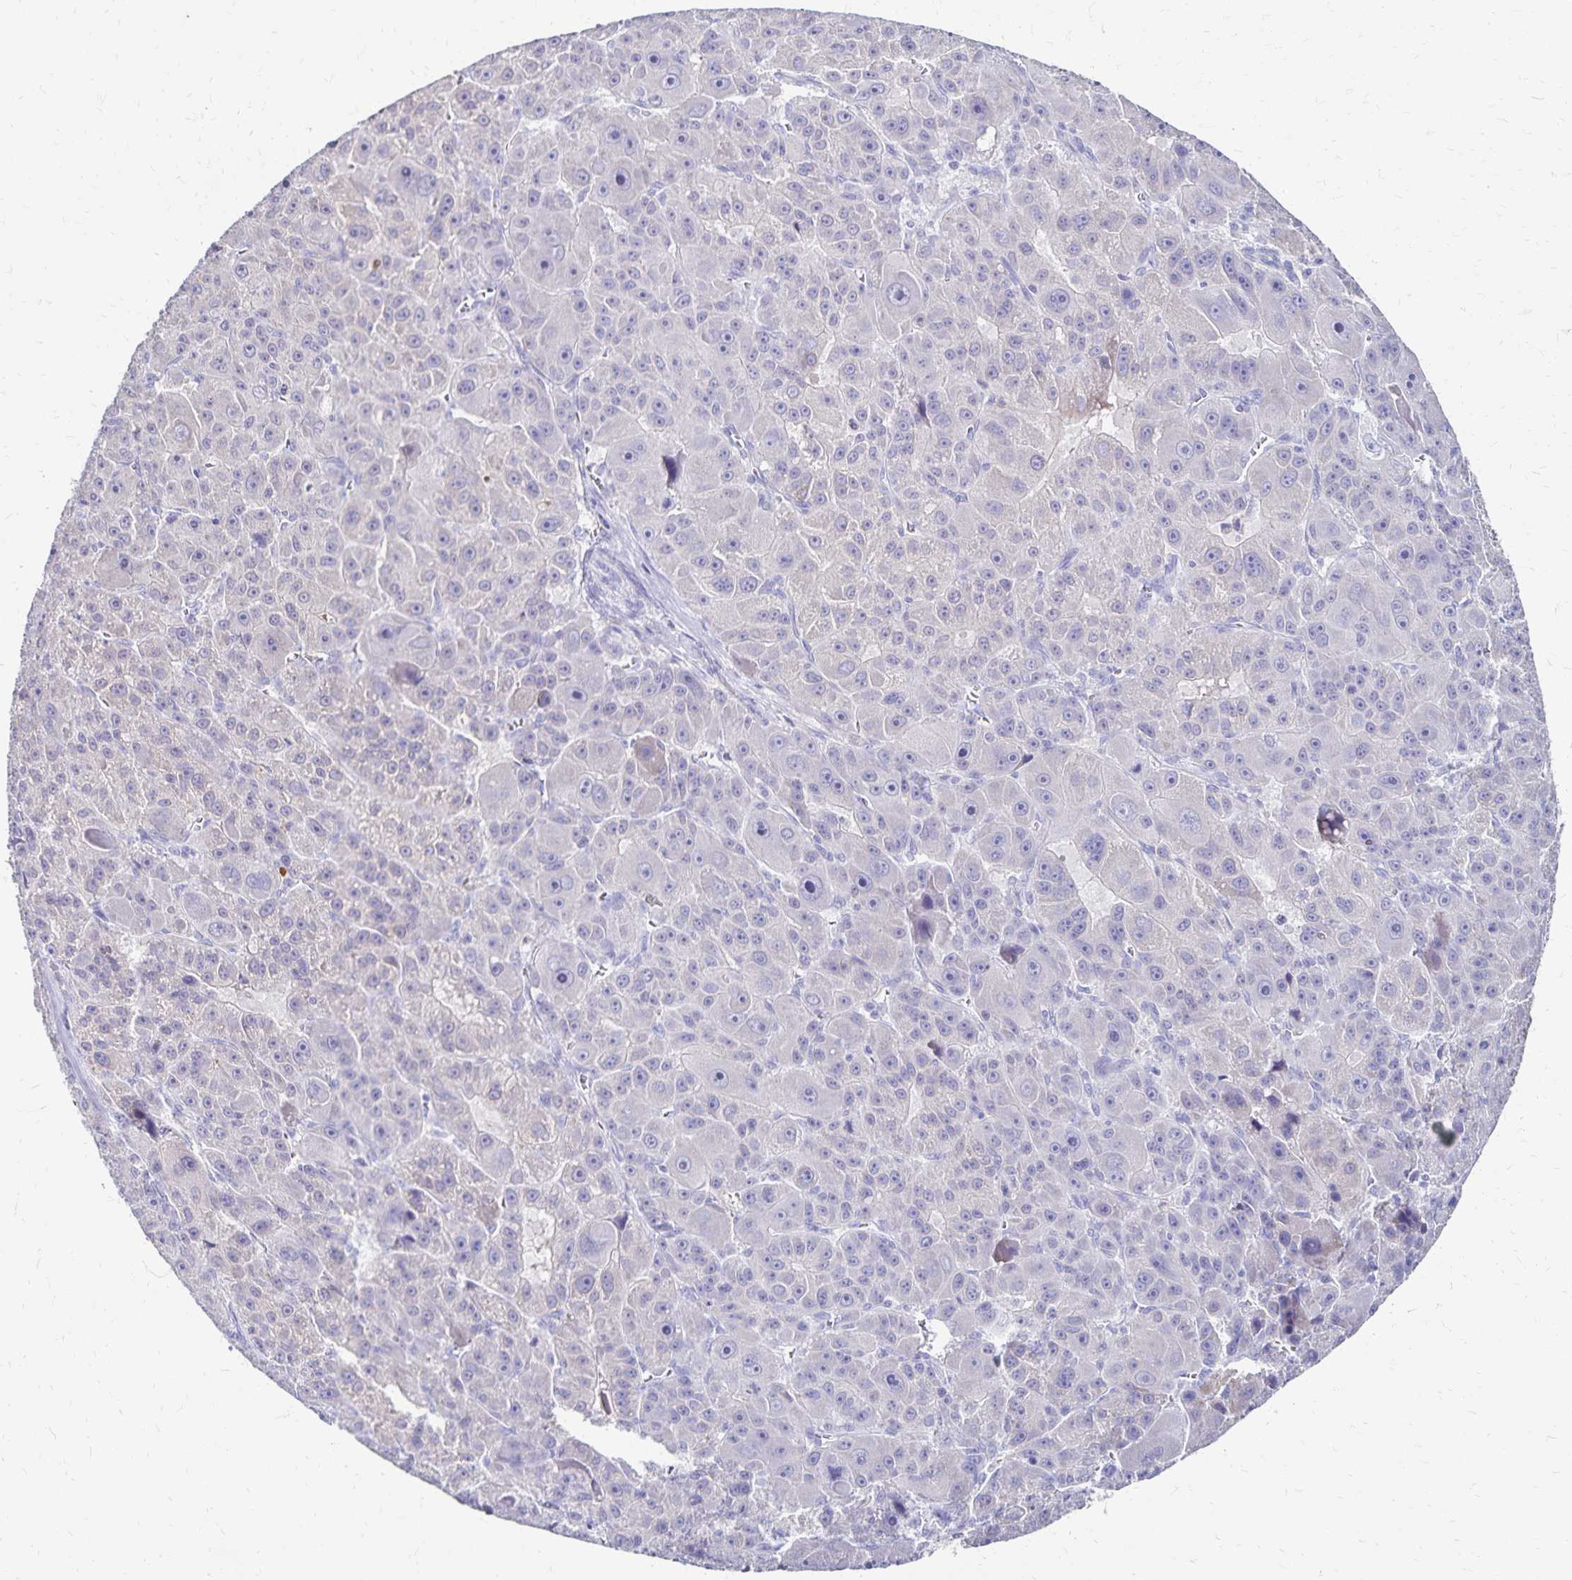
{"staining": {"intensity": "negative", "quantity": "none", "location": "none"}, "tissue": "liver cancer", "cell_type": "Tumor cells", "image_type": "cancer", "snomed": [{"axis": "morphology", "description": "Carcinoma, Hepatocellular, NOS"}, {"axis": "topography", "description": "Liver"}], "caption": "Immunohistochemistry micrograph of hepatocellular carcinoma (liver) stained for a protein (brown), which demonstrates no positivity in tumor cells. (DAB (3,3'-diaminobenzidine) IHC with hematoxylin counter stain).", "gene": "PAX5", "patient": {"sex": "male", "age": 76}}